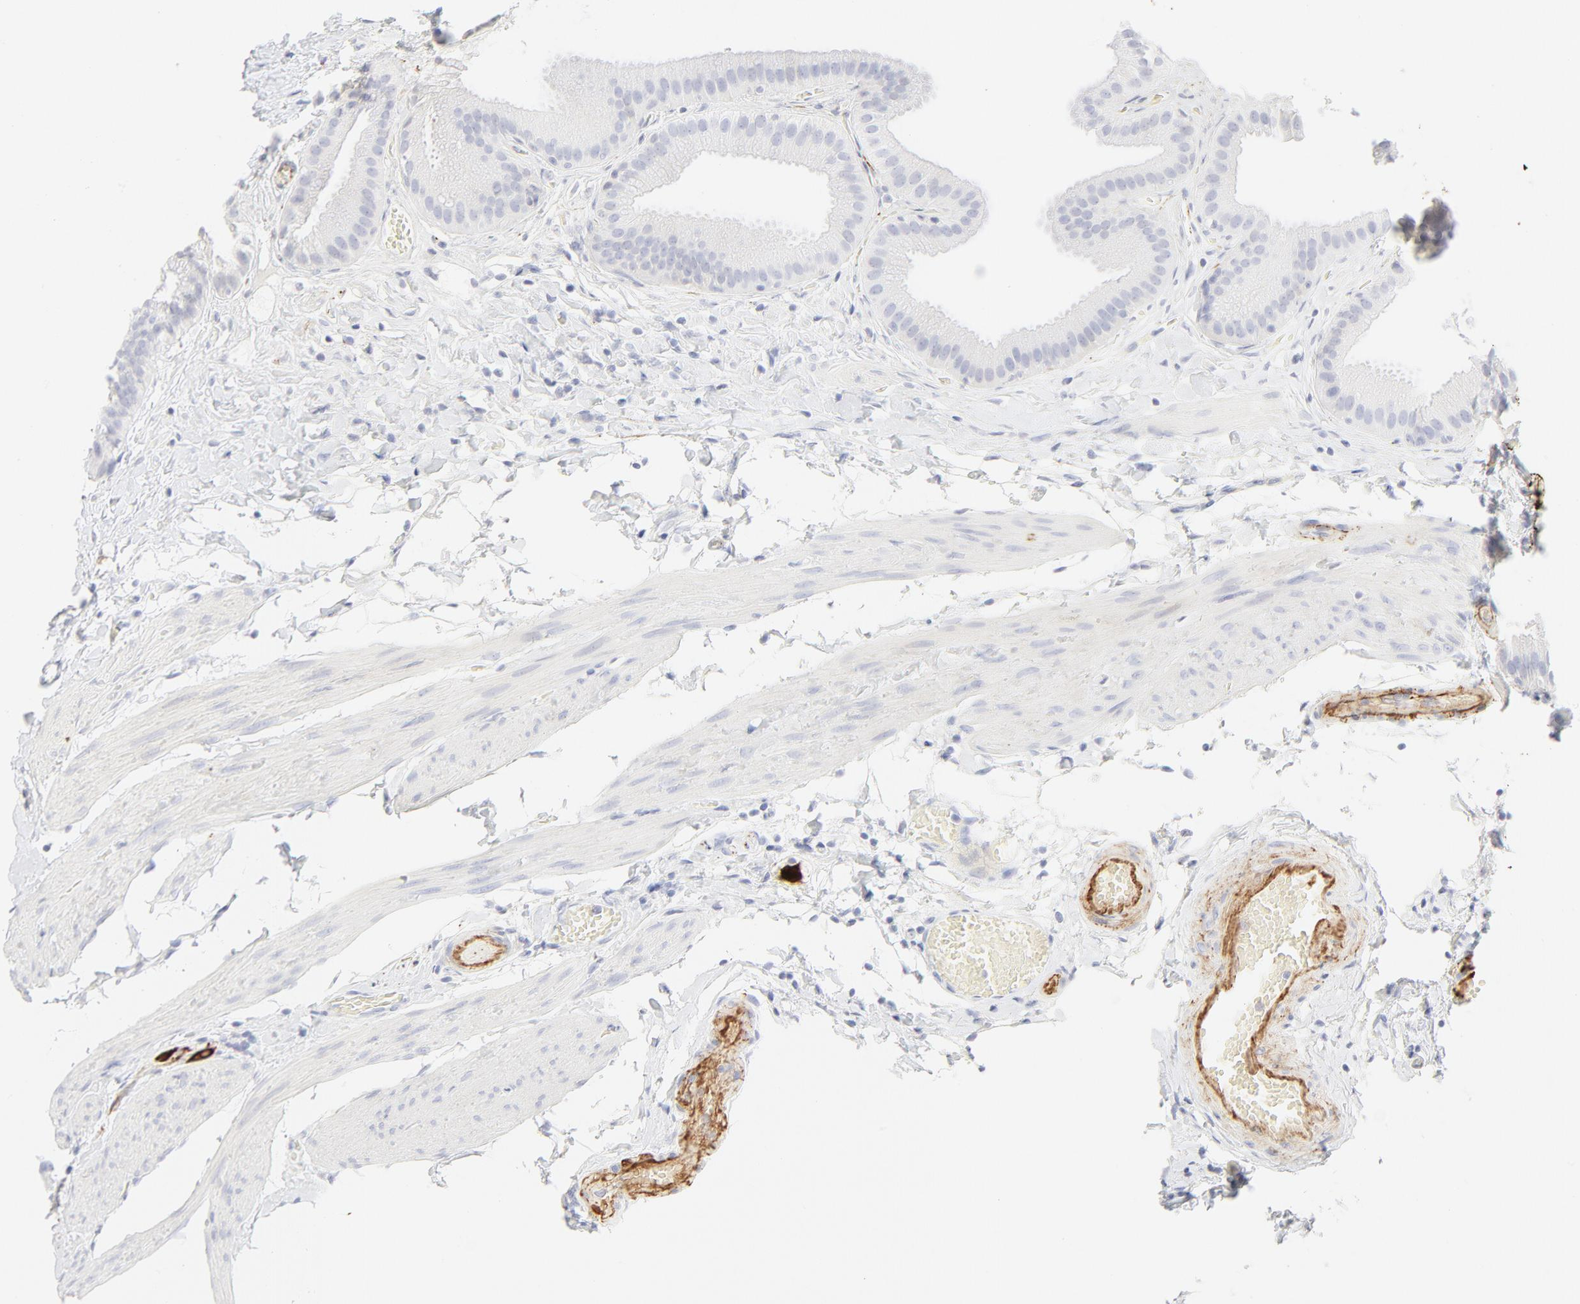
{"staining": {"intensity": "negative", "quantity": "none", "location": "none"}, "tissue": "gallbladder", "cell_type": "Glandular cells", "image_type": "normal", "snomed": [{"axis": "morphology", "description": "Normal tissue, NOS"}, {"axis": "topography", "description": "Gallbladder"}], "caption": "A high-resolution micrograph shows immunohistochemistry staining of unremarkable gallbladder, which exhibits no significant expression in glandular cells. (DAB (3,3'-diaminobenzidine) immunohistochemistry with hematoxylin counter stain).", "gene": "CCR7", "patient": {"sex": "female", "age": 63}}